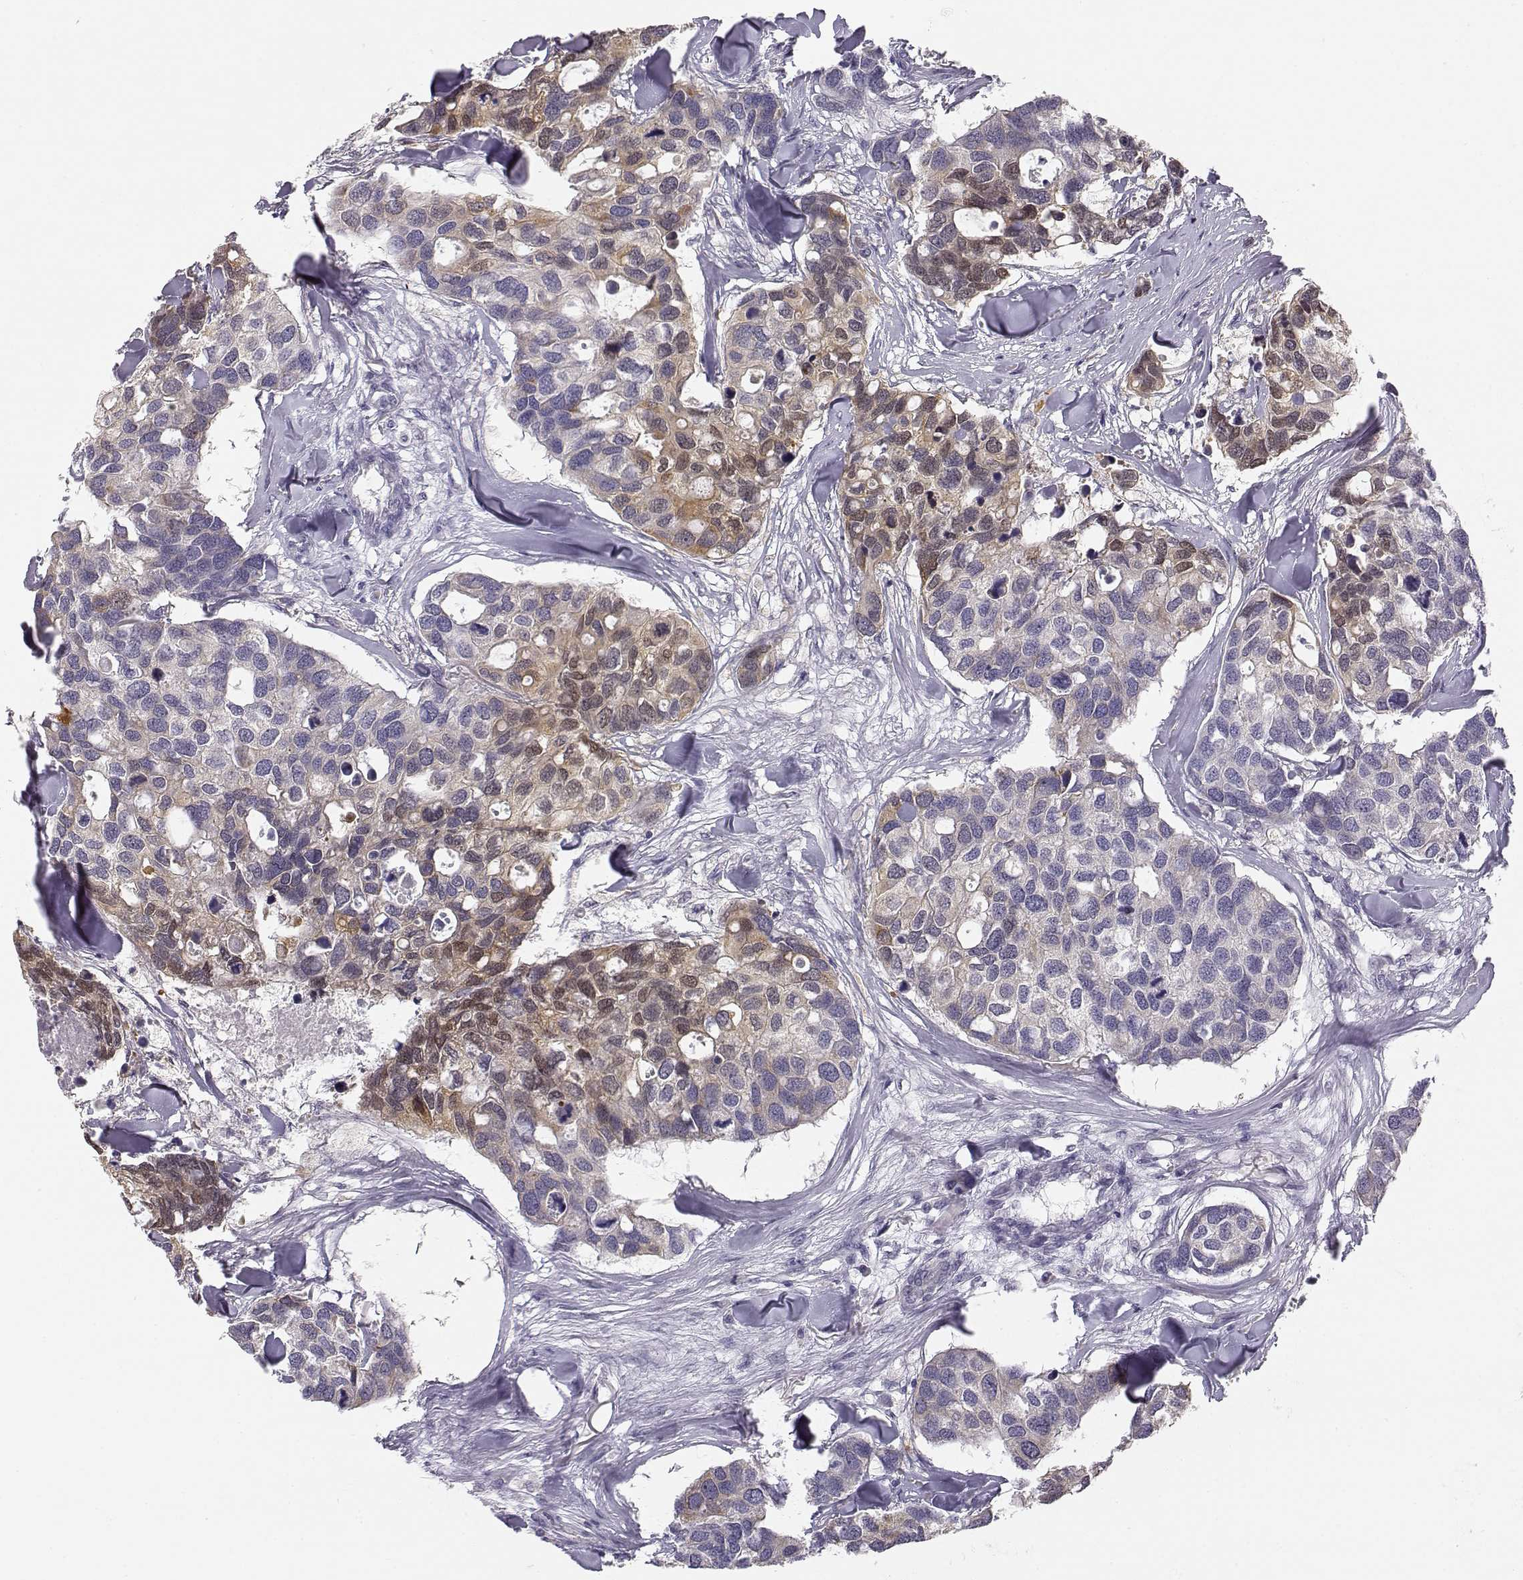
{"staining": {"intensity": "moderate", "quantity": "25%-75%", "location": "cytoplasmic/membranous"}, "tissue": "breast cancer", "cell_type": "Tumor cells", "image_type": "cancer", "snomed": [{"axis": "morphology", "description": "Duct carcinoma"}, {"axis": "topography", "description": "Breast"}], "caption": "Invasive ductal carcinoma (breast) stained with a brown dye exhibits moderate cytoplasmic/membranous positive staining in approximately 25%-75% of tumor cells.", "gene": "ACSL6", "patient": {"sex": "female", "age": 83}}